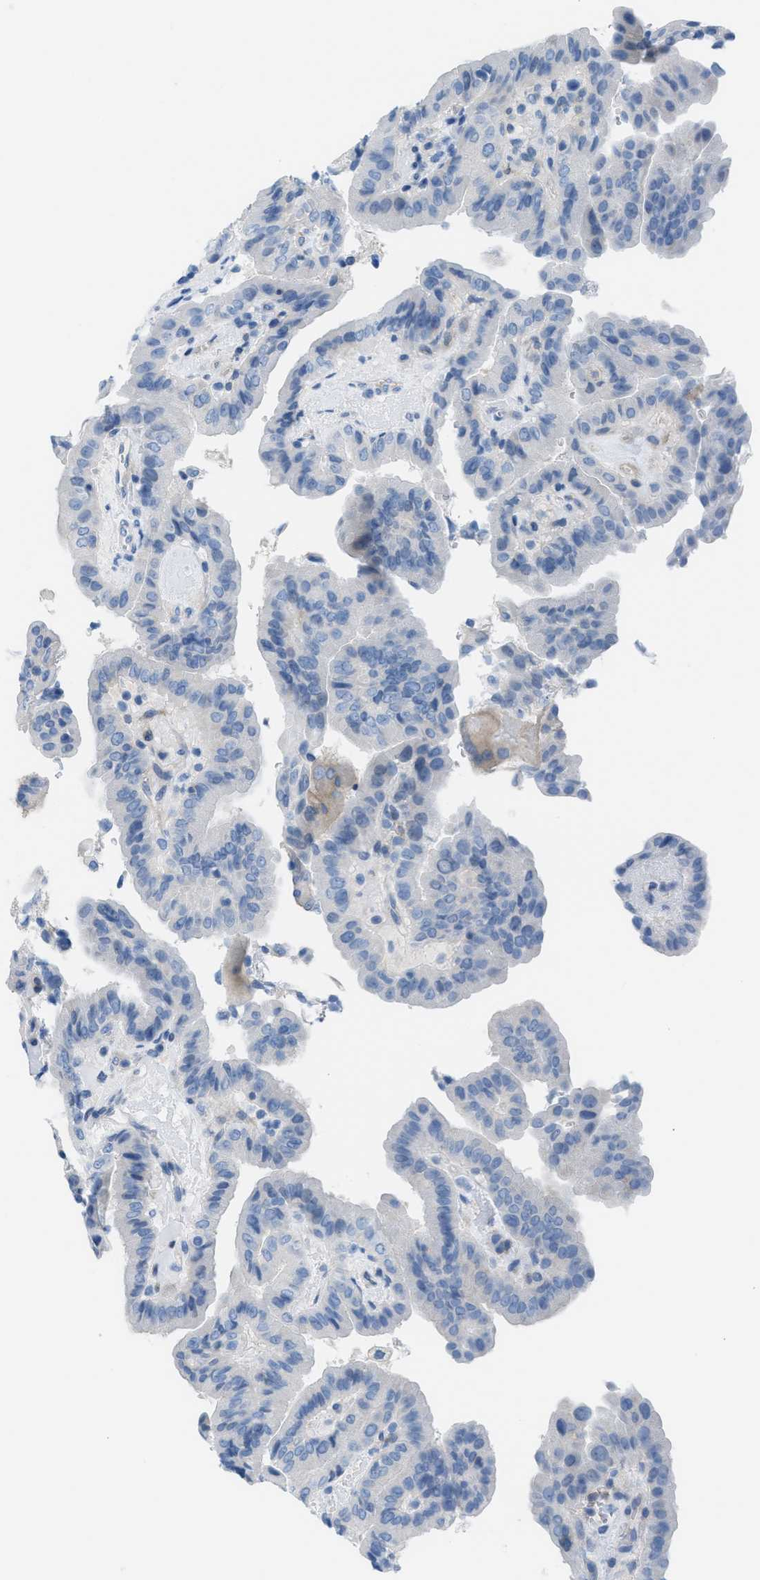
{"staining": {"intensity": "negative", "quantity": "none", "location": "none"}, "tissue": "thyroid cancer", "cell_type": "Tumor cells", "image_type": "cancer", "snomed": [{"axis": "morphology", "description": "Papillary adenocarcinoma, NOS"}, {"axis": "topography", "description": "Thyroid gland"}], "caption": "High magnification brightfield microscopy of thyroid papillary adenocarcinoma stained with DAB (brown) and counterstained with hematoxylin (blue): tumor cells show no significant positivity.", "gene": "ASGR1", "patient": {"sex": "male", "age": 33}}